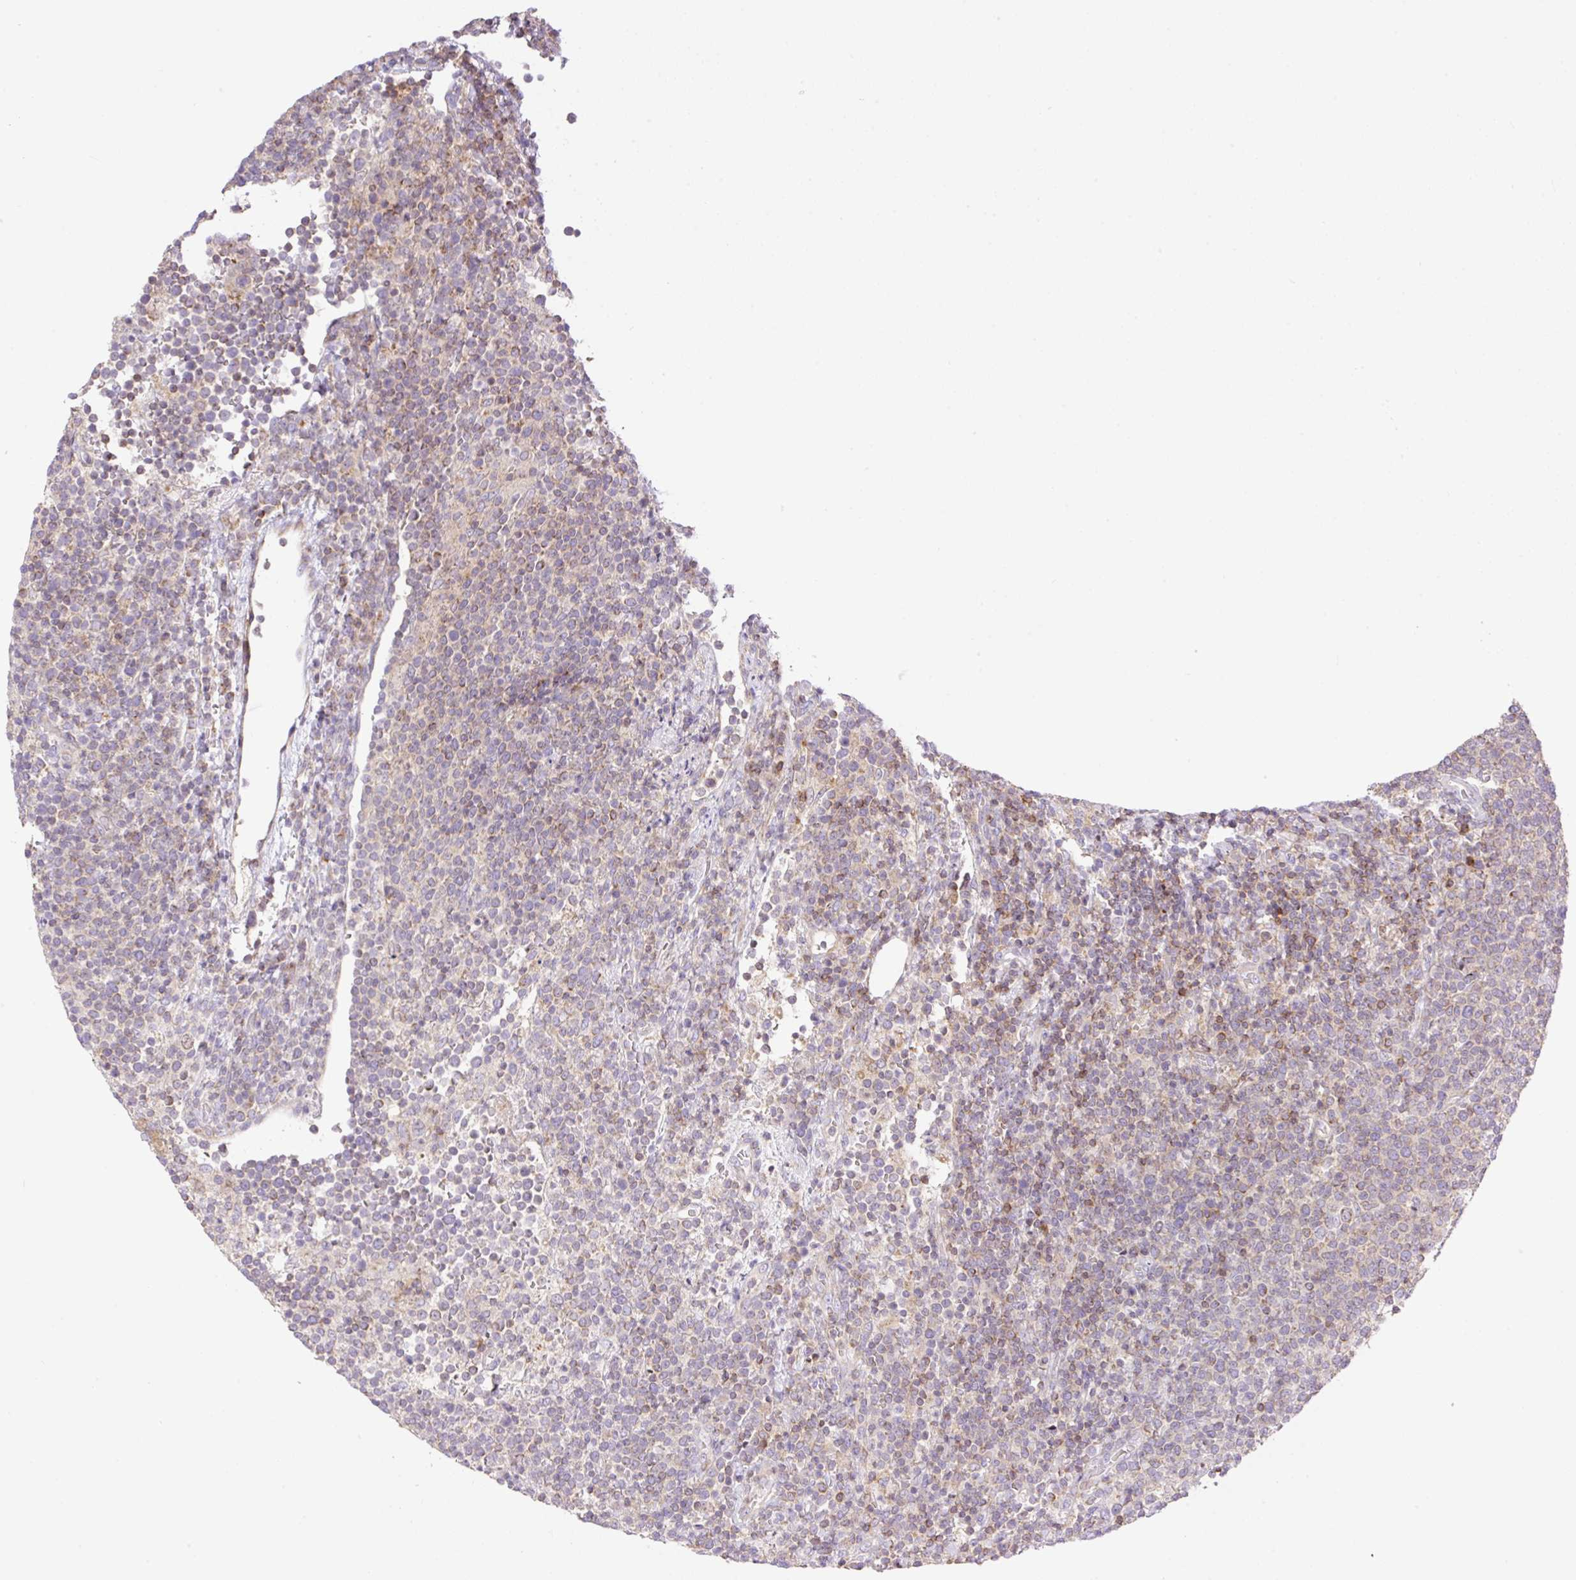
{"staining": {"intensity": "weak", "quantity": "25%-75%", "location": "cytoplasmic/membranous"}, "tissue": "lymphoma", "cell_type": "Tumor cells", "image_type": "cancer", "snomed": [{"axis": "morphology", "description": "Malignant lymphoma, non-Hodgkin's type, High grade"}, {"axis": "topography", "description": "Lymph node"}], "caption": "Protein expression analysis of human high-grade malignant lymphoma, non-Hodgkin's type reveals weak cytoplasmic/membranous expression in about 25%-75% of tumor cells.", "gene": "VPS25", "patient": {"sex": "male", "age": 61}}